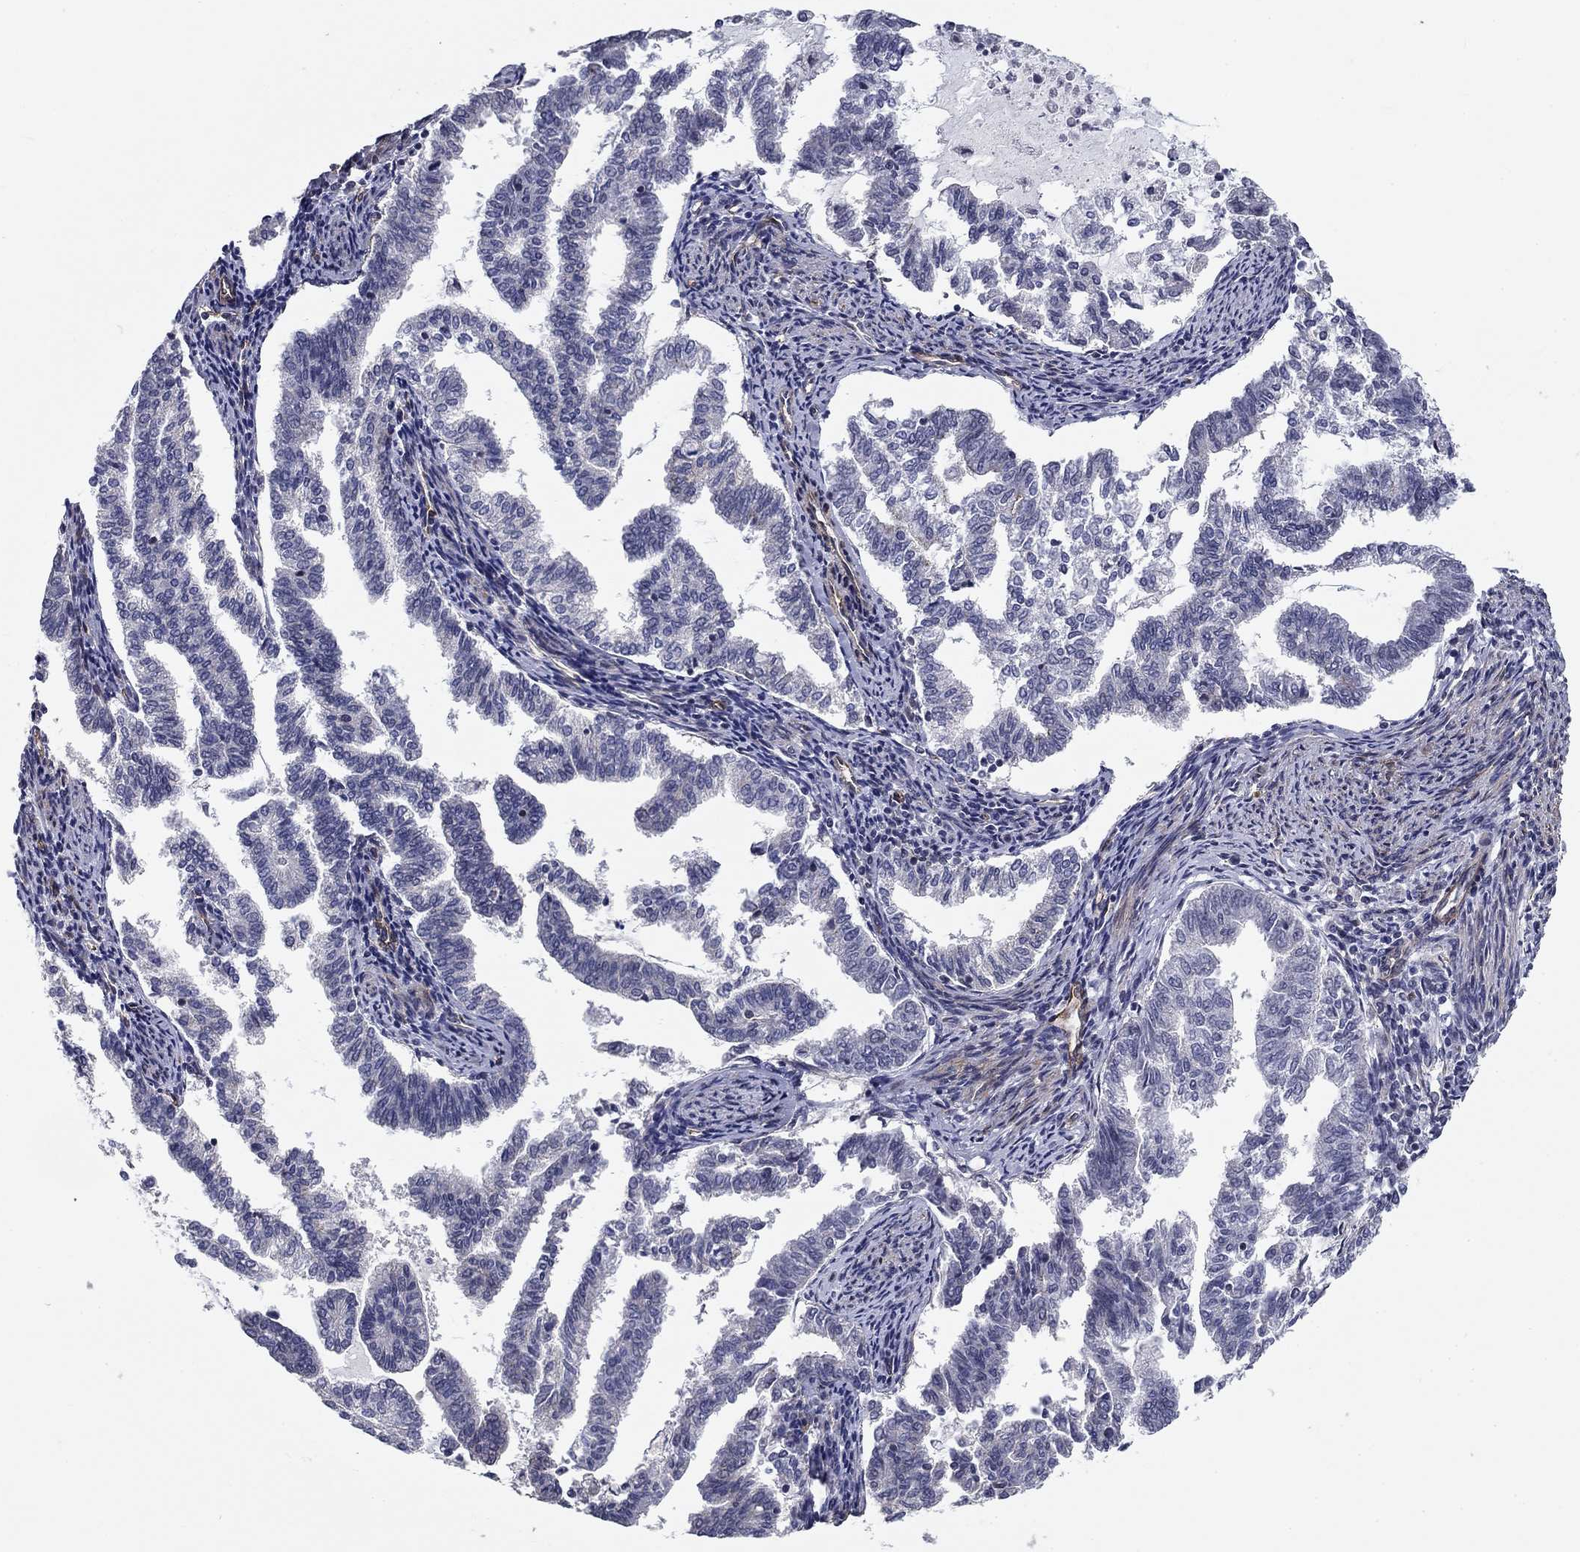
{"staining": {"intensity": "negative", "quantity": "none", "location": "none"}, "tissue": "endometrial cancer", "cell_type": "Tumor cells", "image_type": "cancer", "snomed": [{"axis": "morphology", "description": "Adenocarcinoma, NOS"}, {"axis": "topography", "description": "Endometrium"}], "caption": "This is an immunohistochemistry (IHC) image of endometrial adenocarcinoma. There is no staining in tumor cells.", "gene": "SYNC", "patient": {"sex": "female", "age": 79}}